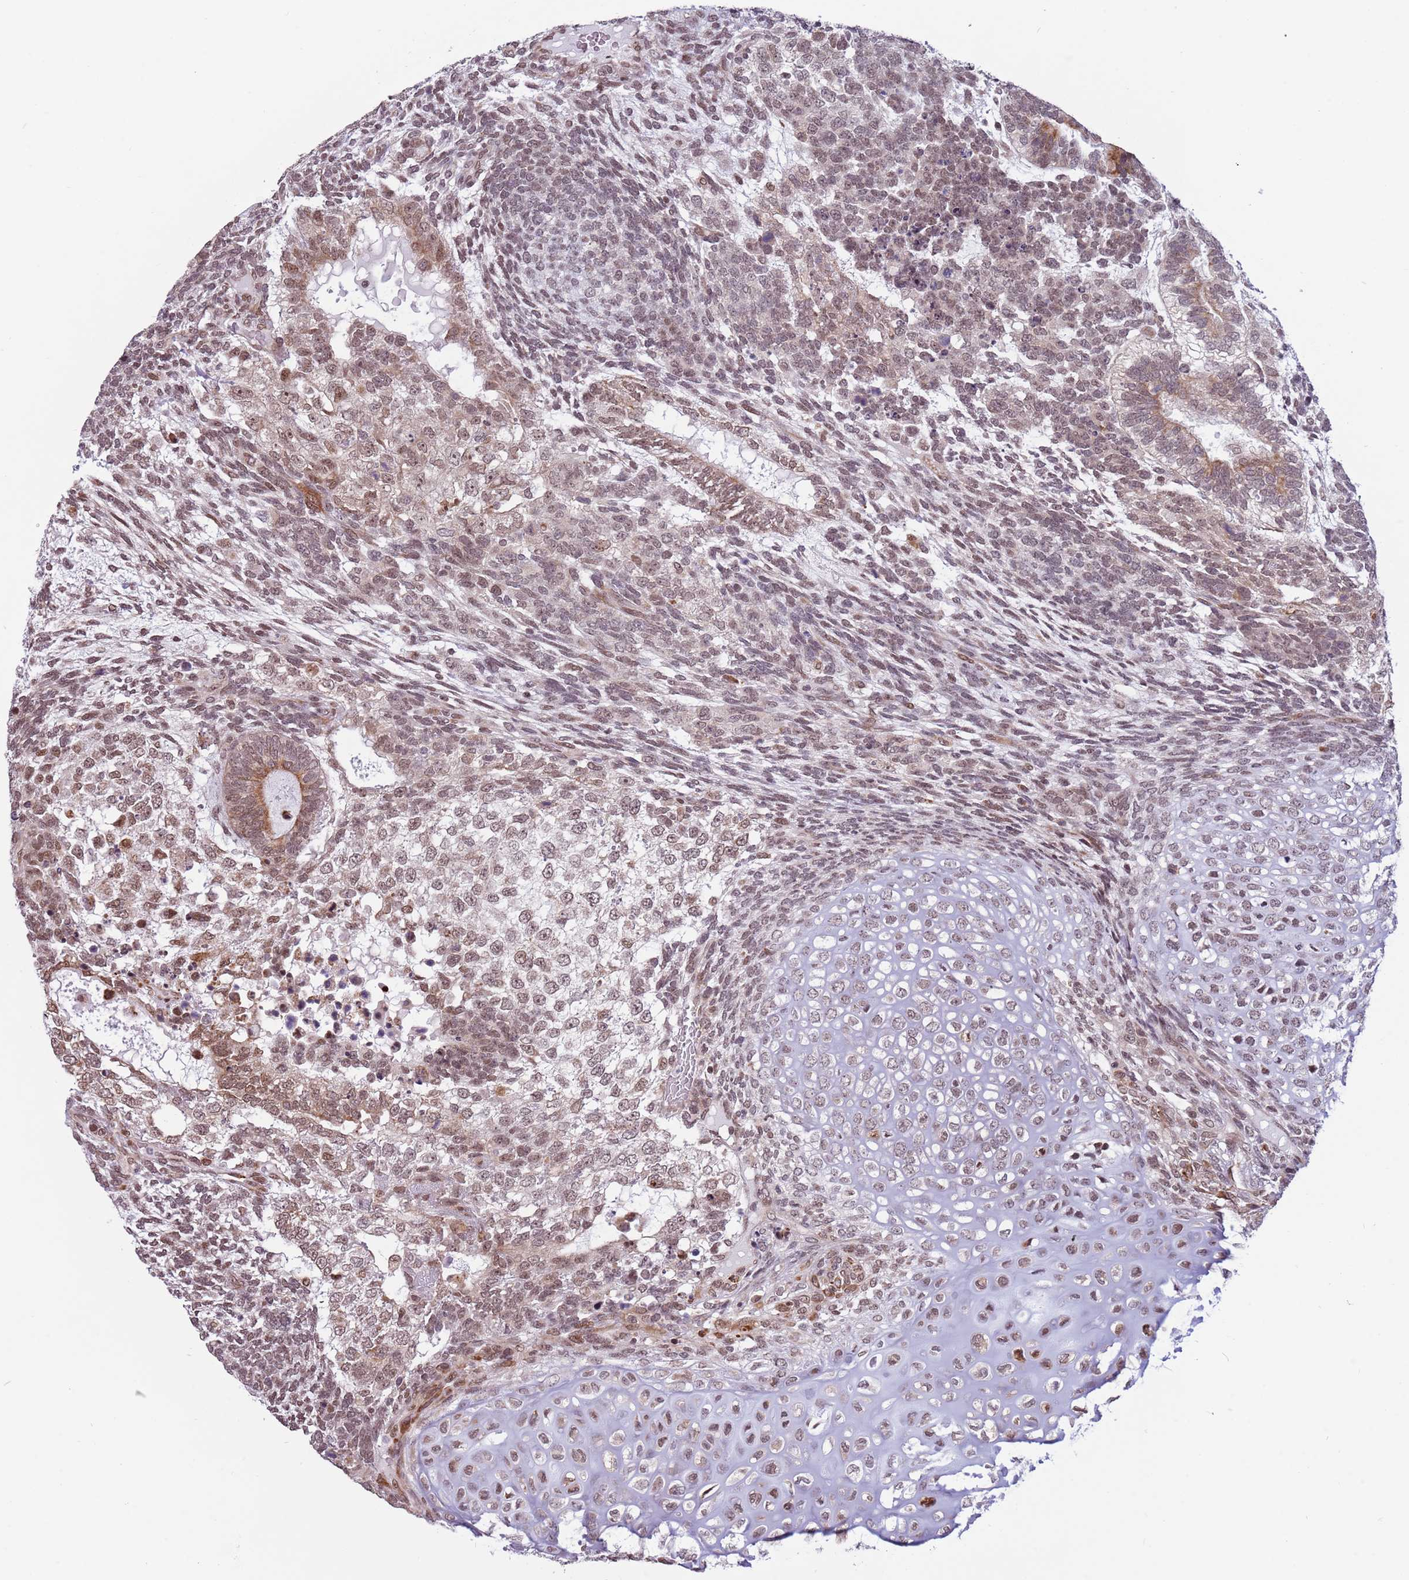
{"staining": {"intensity": "weak", "quantity": "25%-75%", "location": "nuclear"}, "tissue": "testis cancer", "cell_type": "Tumor cells", "image_type": "cancer", "snomed": [{"axis": "morphology", "description": "Carcinoma, Embryonal, NOS"}, {"axis": "topography", "description": "Testis"}], "caption": "Testis embryonal carcinoma stained with DAB immunohistochemistry (IHC) exhibits low levels of weak nuclear staining in approximately 25%-75% of tumor cells. (DAB IHC, brown staining for protein, blue staining for nuclei).", "gene": "BARD1", "patient": {"sex": "male", "age": 23}}